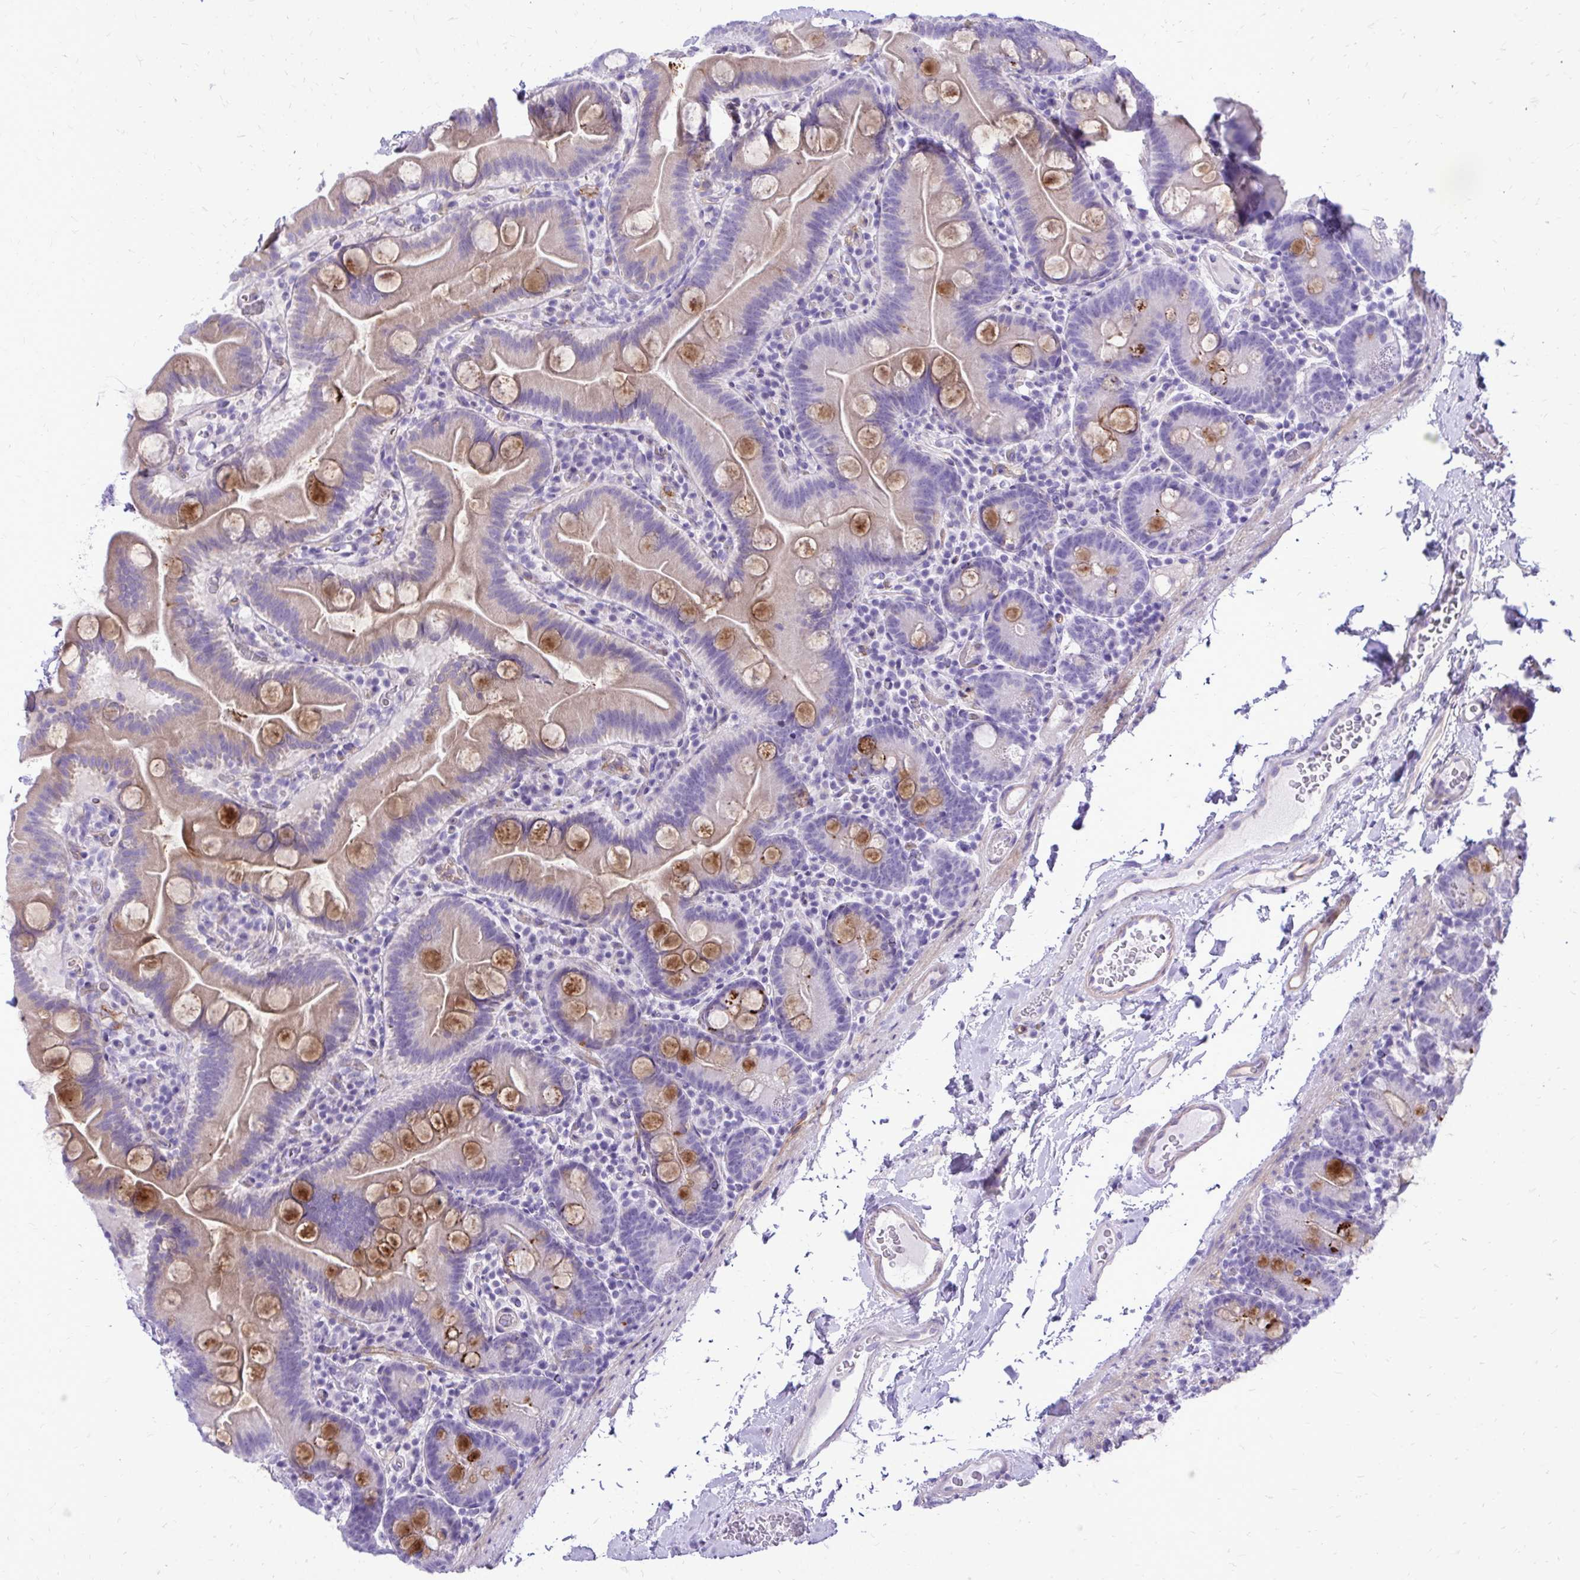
{"staining": {"intensity": "moderate", "quantity": "<25%", "location": "cytoplasmic/membranous"}, "tissue": "small intestine", "cell_type": "Glandular cells", "image_type": "normal", "snomed": [{"axis": "morphology", "description": "Normal tissue, NOS"}, {"axis": "topography", "description": "Small intestine"}], "caption": "Glandular cells display moderate cytoplasmic/membranous staining in about <25% of cells in unremarkable small intestine.", "gene": "PELI3", "patient": {"sex": "female", "age": 68}}